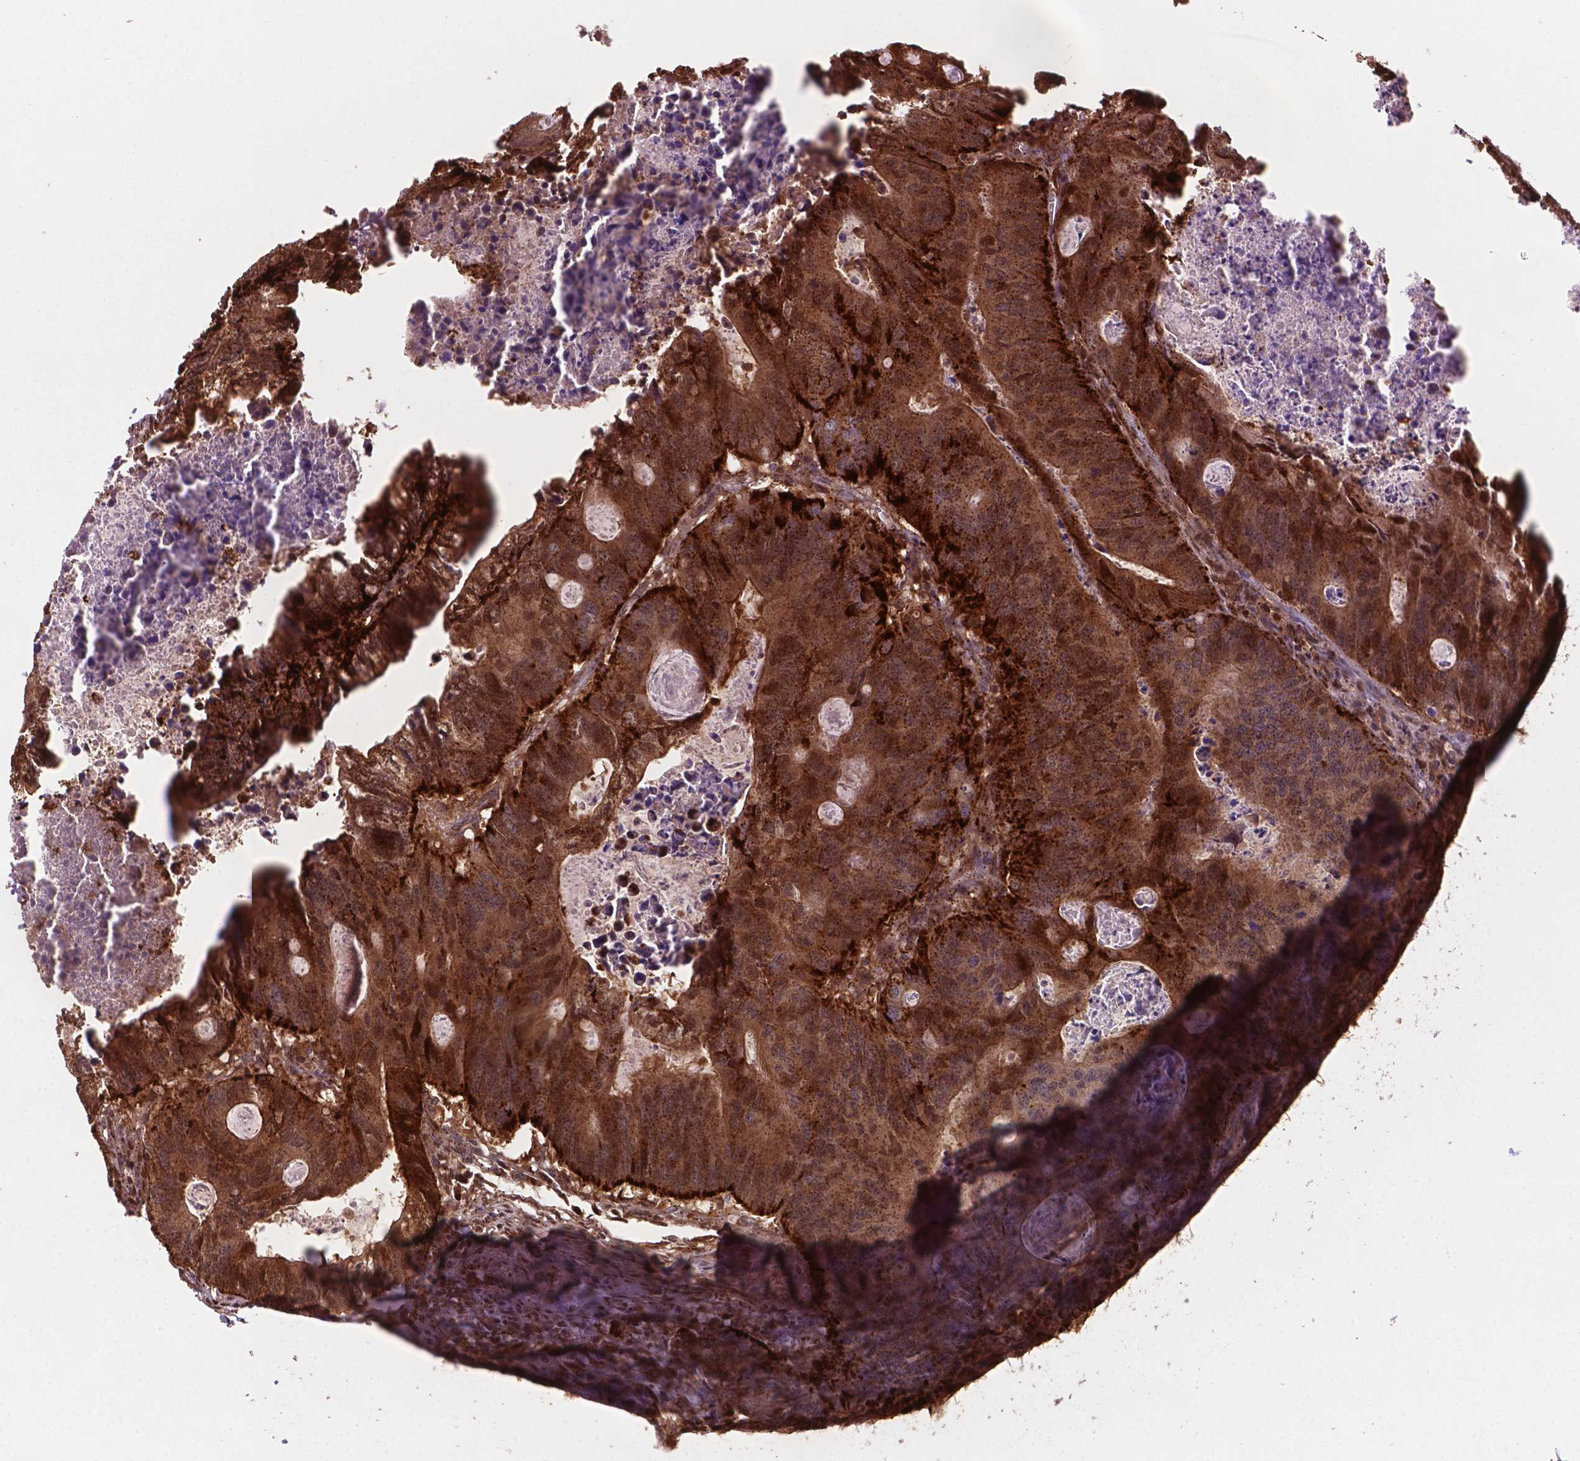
{"staining": {"intensity": "moderate", "quantity": ">75%", "location": "cytoplasmic/membranous,nuclear"}, "tissue": "colorectal cancer", "cell_type": "Tumor cells", "image_type": "cancer", "snomed": [{"axis": "morphology", "description": "Adenocarcinoma, NOS"}, {"axis": "topography", "description": "Colon"}], "caption": "Immunohistochemistry staining of colorectal adenocarcinoma, which exhibits medium levels of moderate cytoplasmic/membranous and nuclear positivity in about >75% of tumor cells indicating moderate cytoplasmic/membranous and nuclear protein positivity. The staining was performed using DAB (brown) for protein detection and nuclei were counterstained in hematoxylin (blue).", "gene": "PLIN3", "patient": {"sex": "male", "age": 67}}